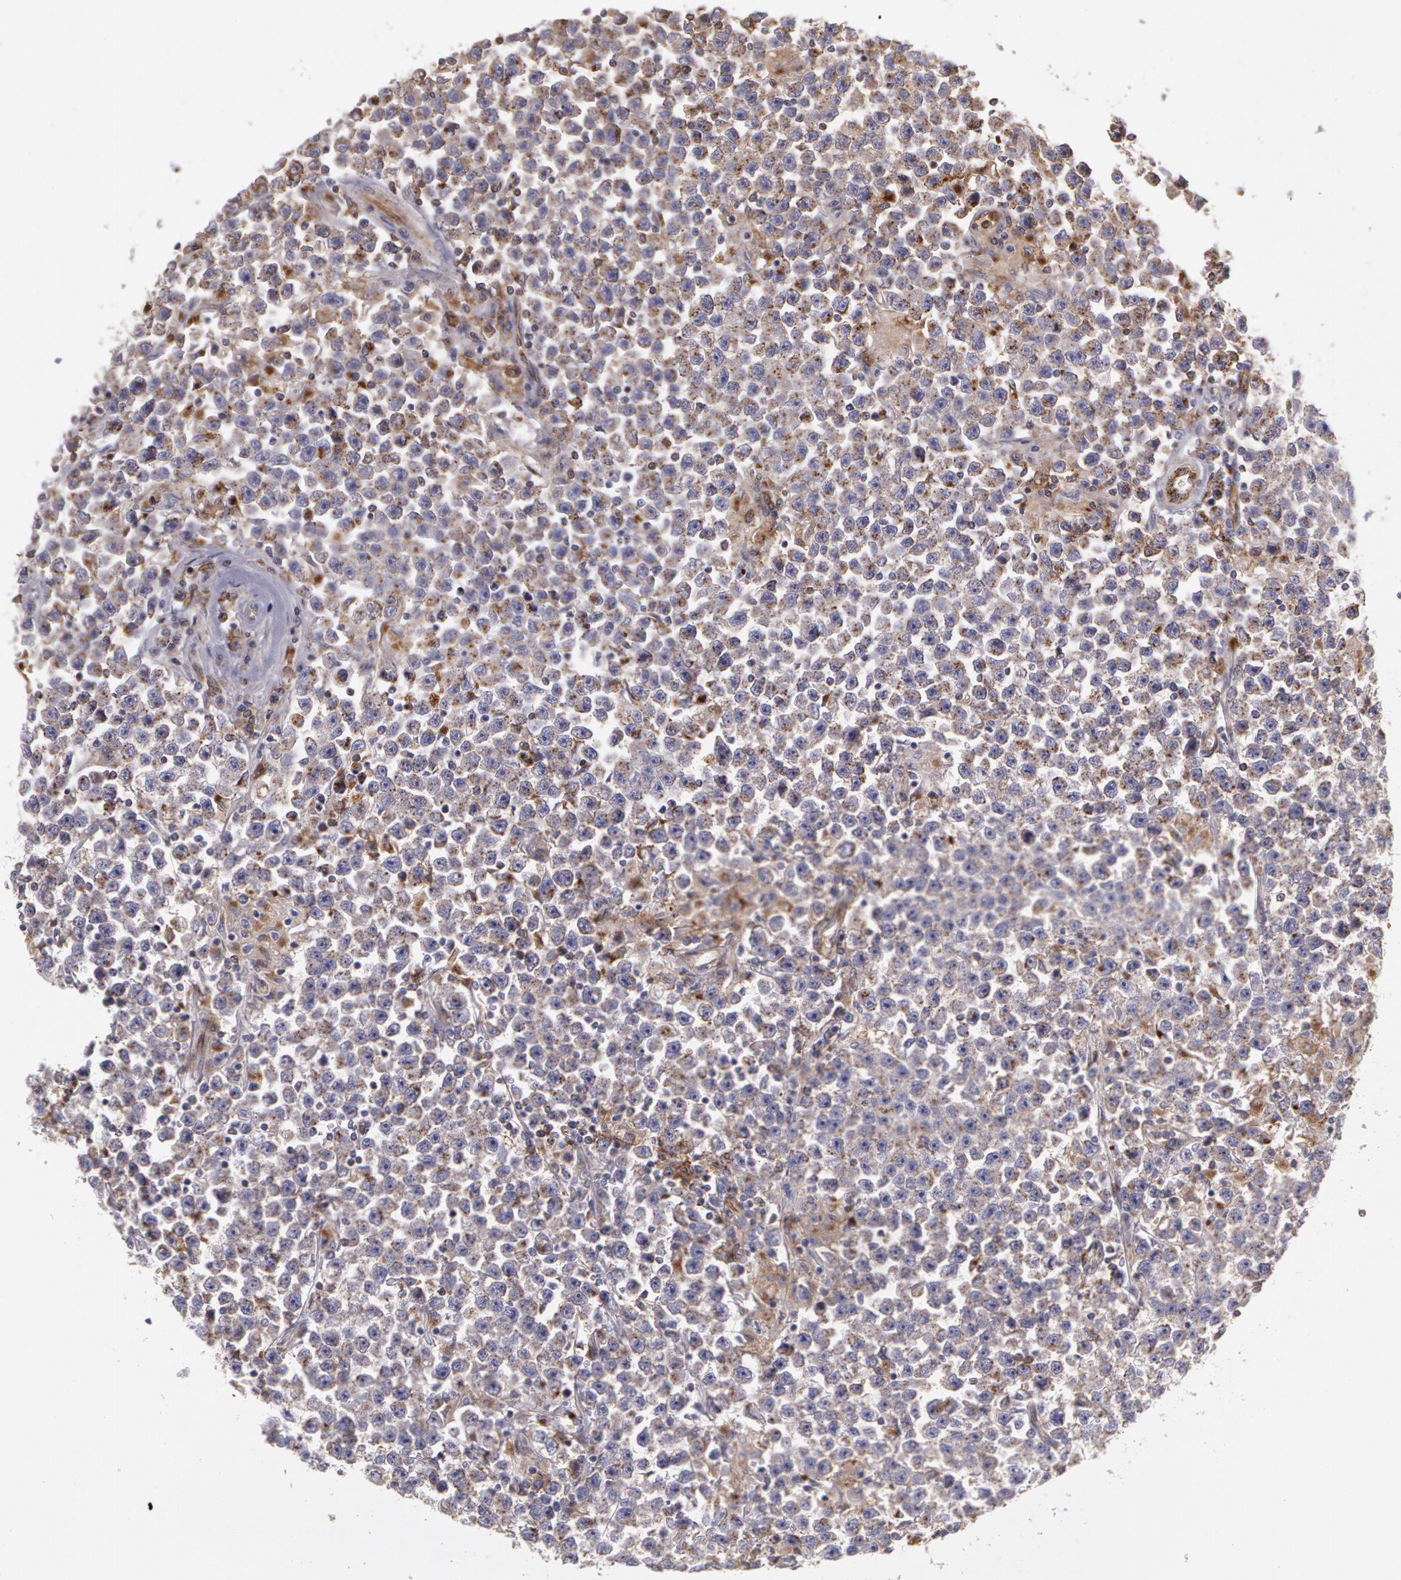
{"staining": {"intensity": "weak", "quantity": "<25%", "location": "cytoplasmic/membranous"}, "tissue": "testis cancer", "cell_type": "Tumor cells", "image_type": "cancer", "snomed": [{"axis": "morphology", "description": "Seminoma, NOS"}, {"axis": "topography", "description": "Testis"}], "caption": "Tumor cells show no significant protein expression in testis cancer (seminoma).", "gene": "FLOT2", "patient": {"sex": "male", "age": 33}}